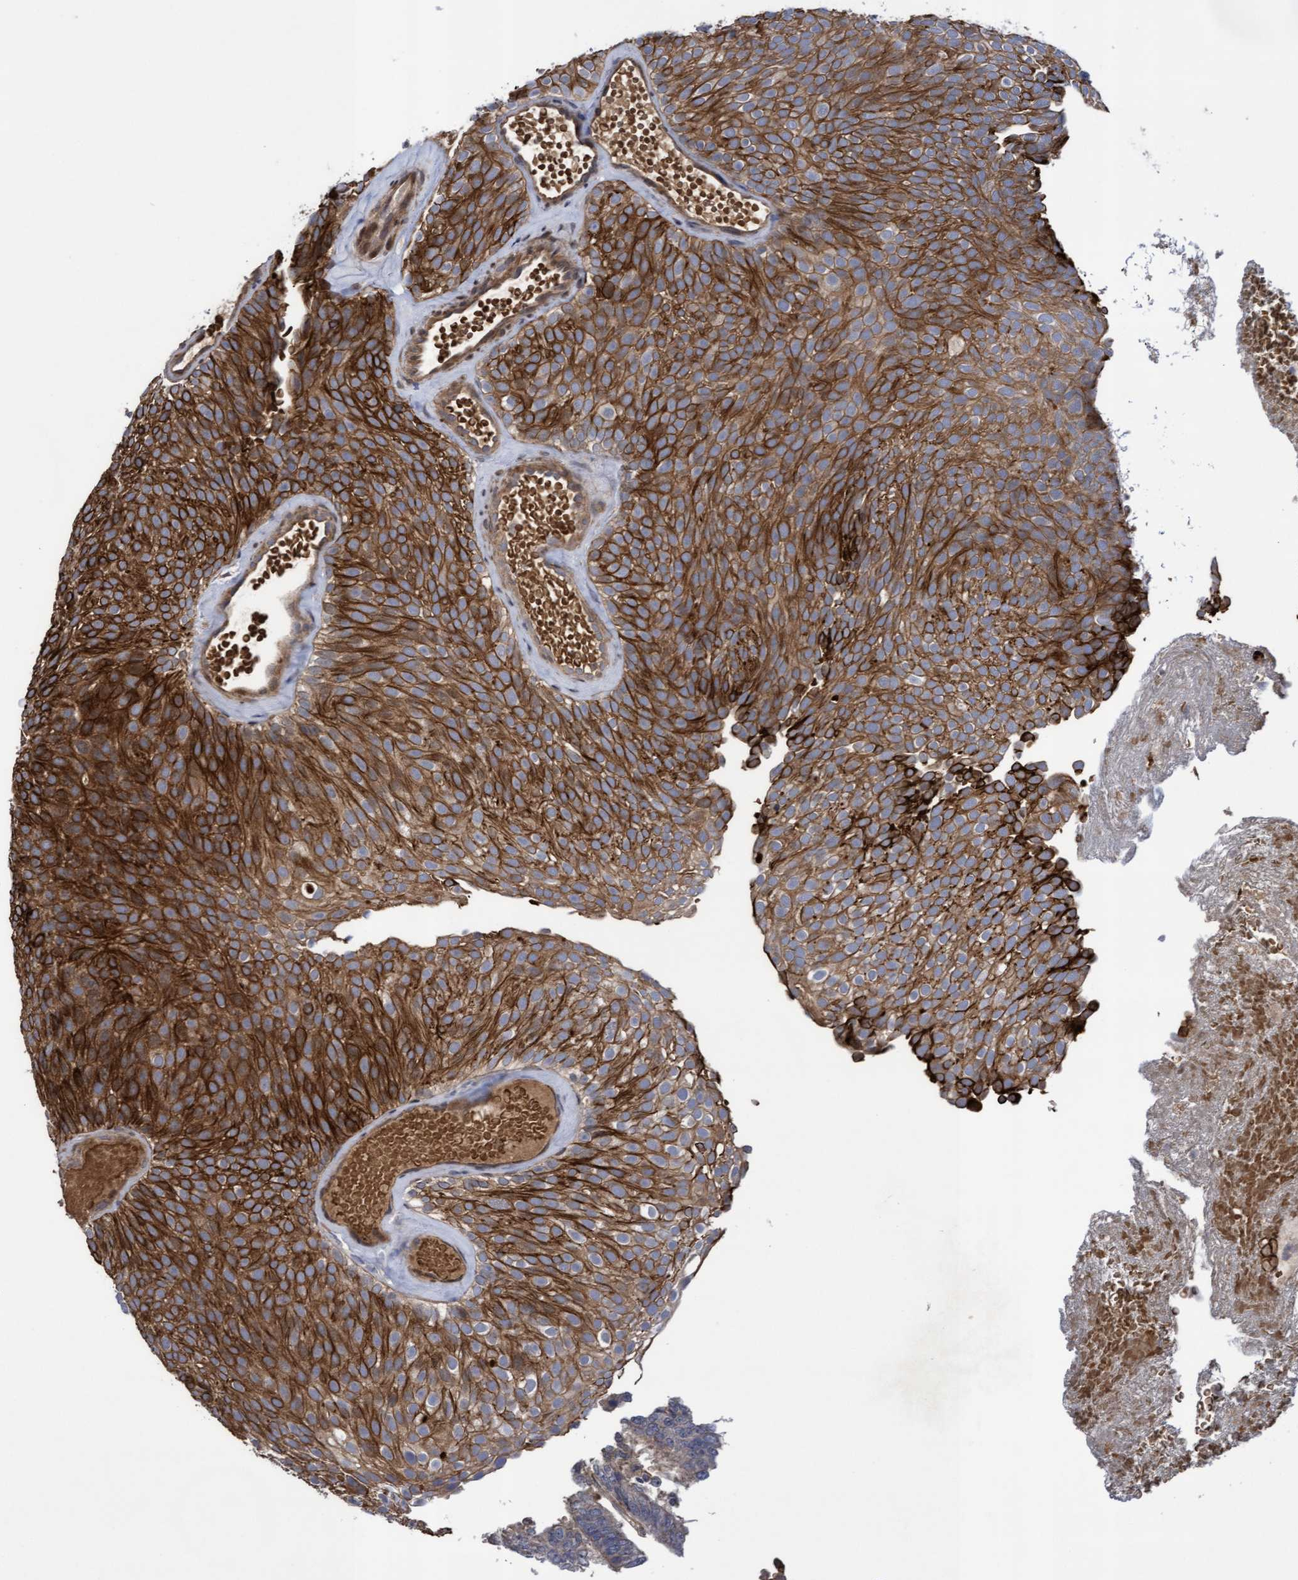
{"staining": {"intensity": "strong", "quantity": ">75%", "location": "cytoplasmic/membranous"}, "tissue": "urothelial cancer", "cell_type": "Tumor cells", "image_type": "cancer", "snomed": [{"axis": "morphology", "description": "Urothelial carcinoma, Low grade"}, {"axis": "topography", "description": "Urinary bladder"}], "caption": "Immunohistochemistry photomicrograph of human urothelial cancer stained for a protein (brown), which exhibits high levels of strong cytoplasmic/membranous expression in about >75% of tumor cells.", "gene": "COBL", "patient": {"sex": "male", "age": 78}}